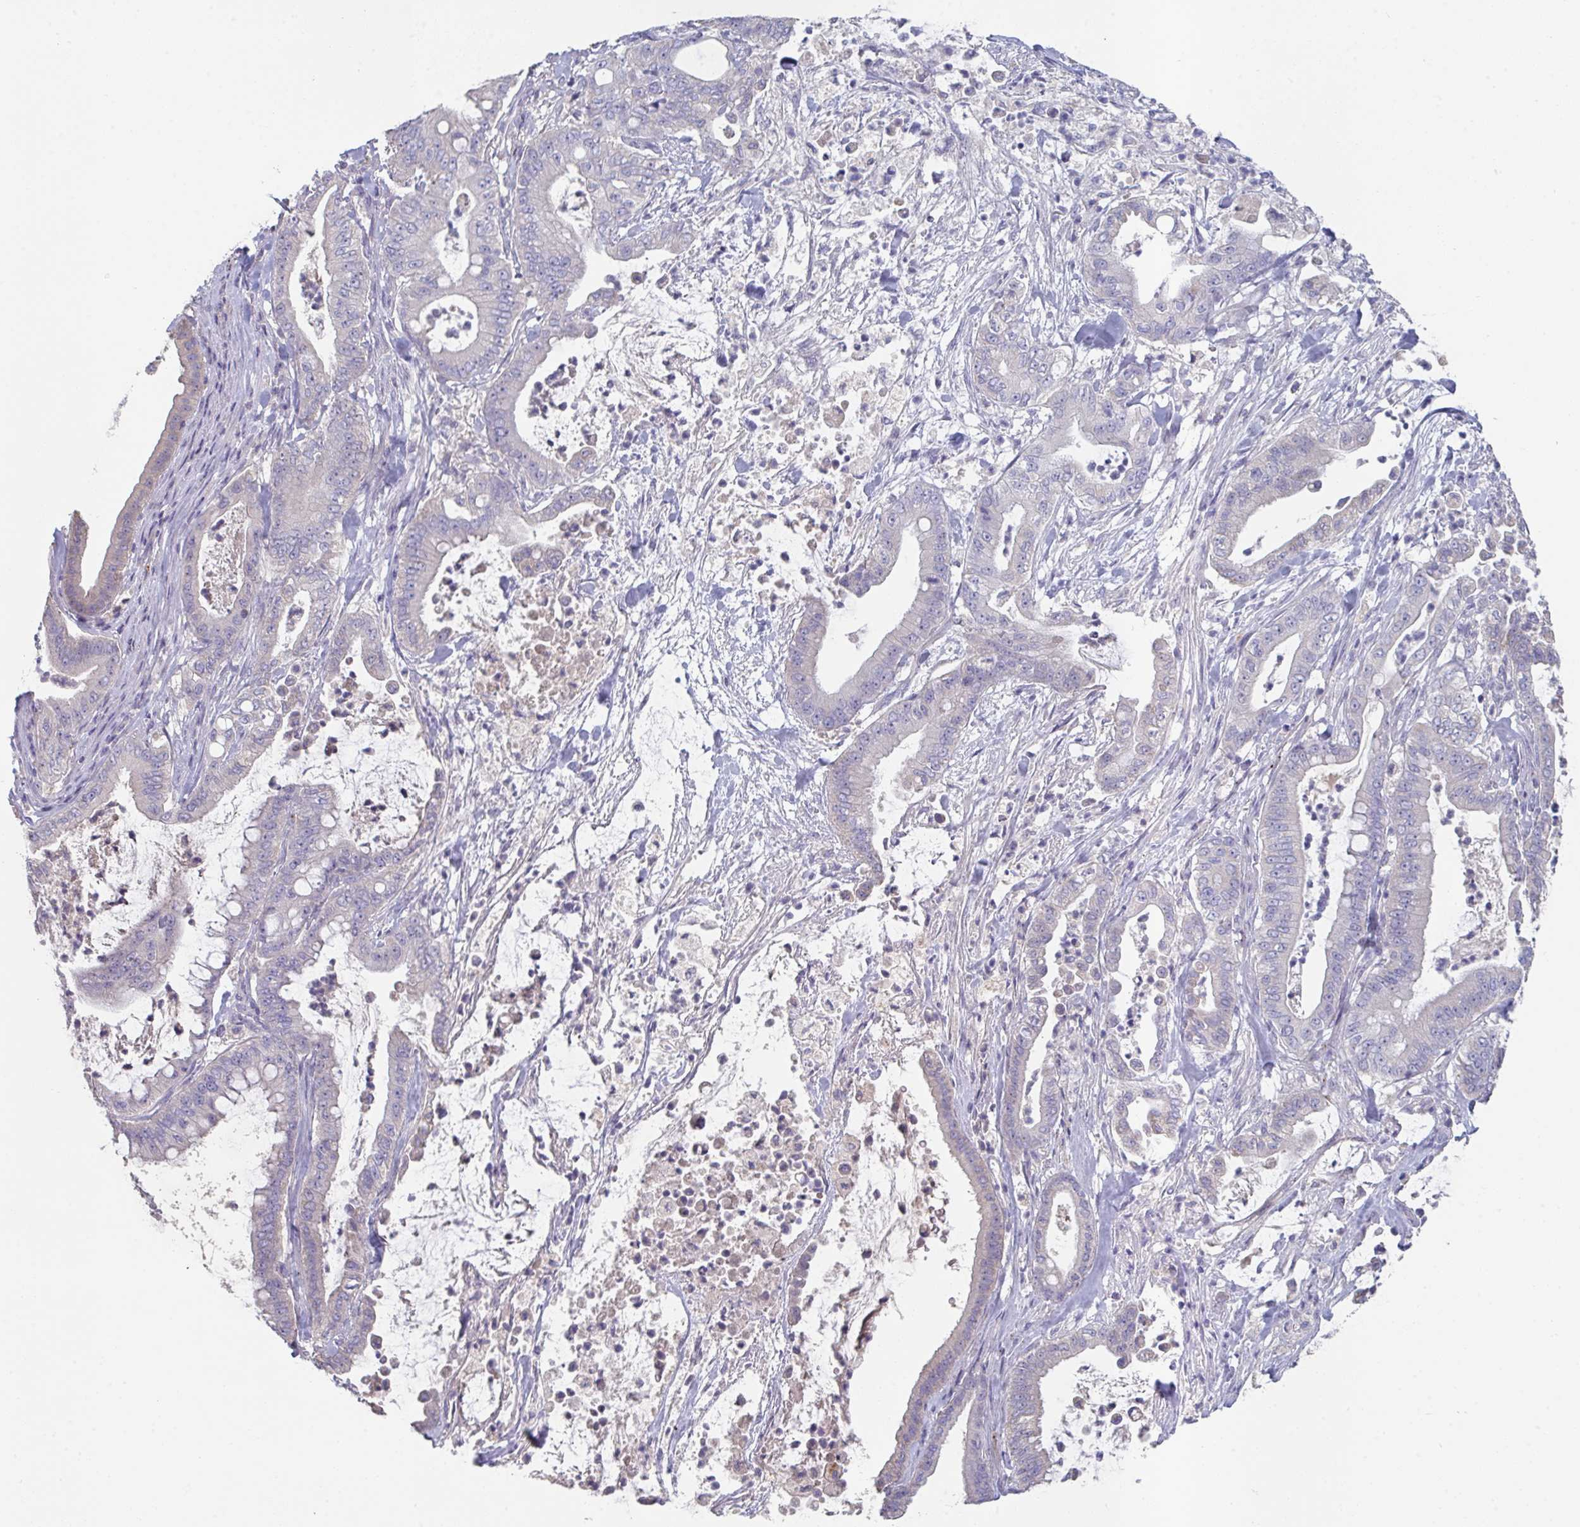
{"staining": {"intensity": "negative", "quantity": "none", "location": "none"}, "tissue": "pancreatic cancer", "cell_type": "Tumor cells", "image_type": "cancer", "snomed": [{"axis": "morphology", "description": "Adenocarcinoma, NOS"}, {"axis": "topography", "description": "Pancreas"}], "caption": "High magnification brightfield microscopy of adenocarcinoma (pancreatic) stained with DAB (3,3'-diaminobenzidine) (brown) and counterstained with hematoxylin (blue): tumor cells show no significant expression.", "gene": "HGFAC", "patient": {"sex": "male", "age": 71}}